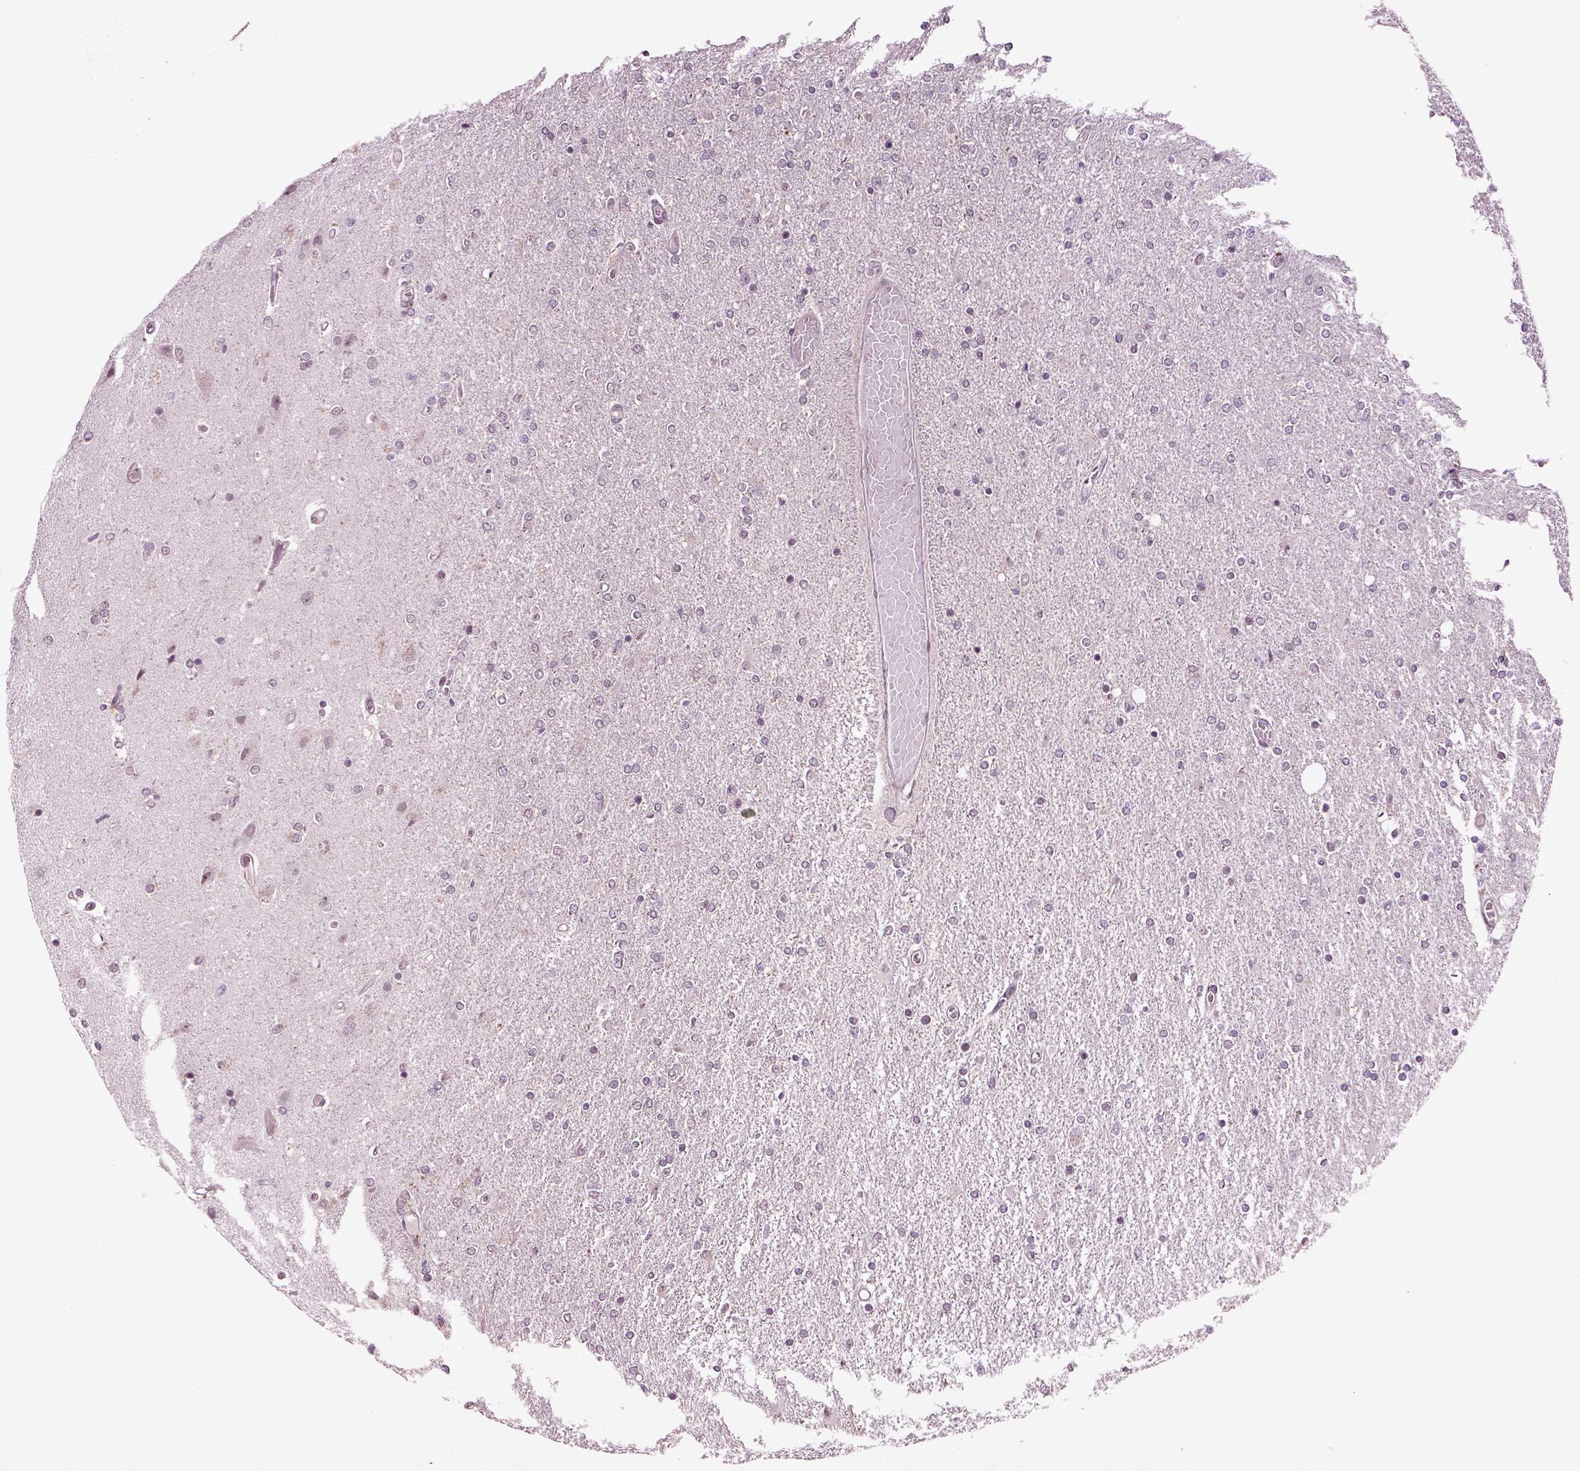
{"staining": {"intensity": "negative", "quantity": "none", "location": "none"}, "tissue": "glioma", "cell_type": "Tumor cells", "image_type": "cancer", "snomed": [{"axis": "morphology", "description": "Glioma, malignant, High grade"}, {"axis": "topography", "description": "Cerebral cortex"}], "caption": "DAB (3,3'-diaminobenzidine) immunohistochemical staining of glioma demonstrates no significant positivity in tumor cells.", "gene": "KNSTRN", "patient": {"sex": "male", "age": 70}}